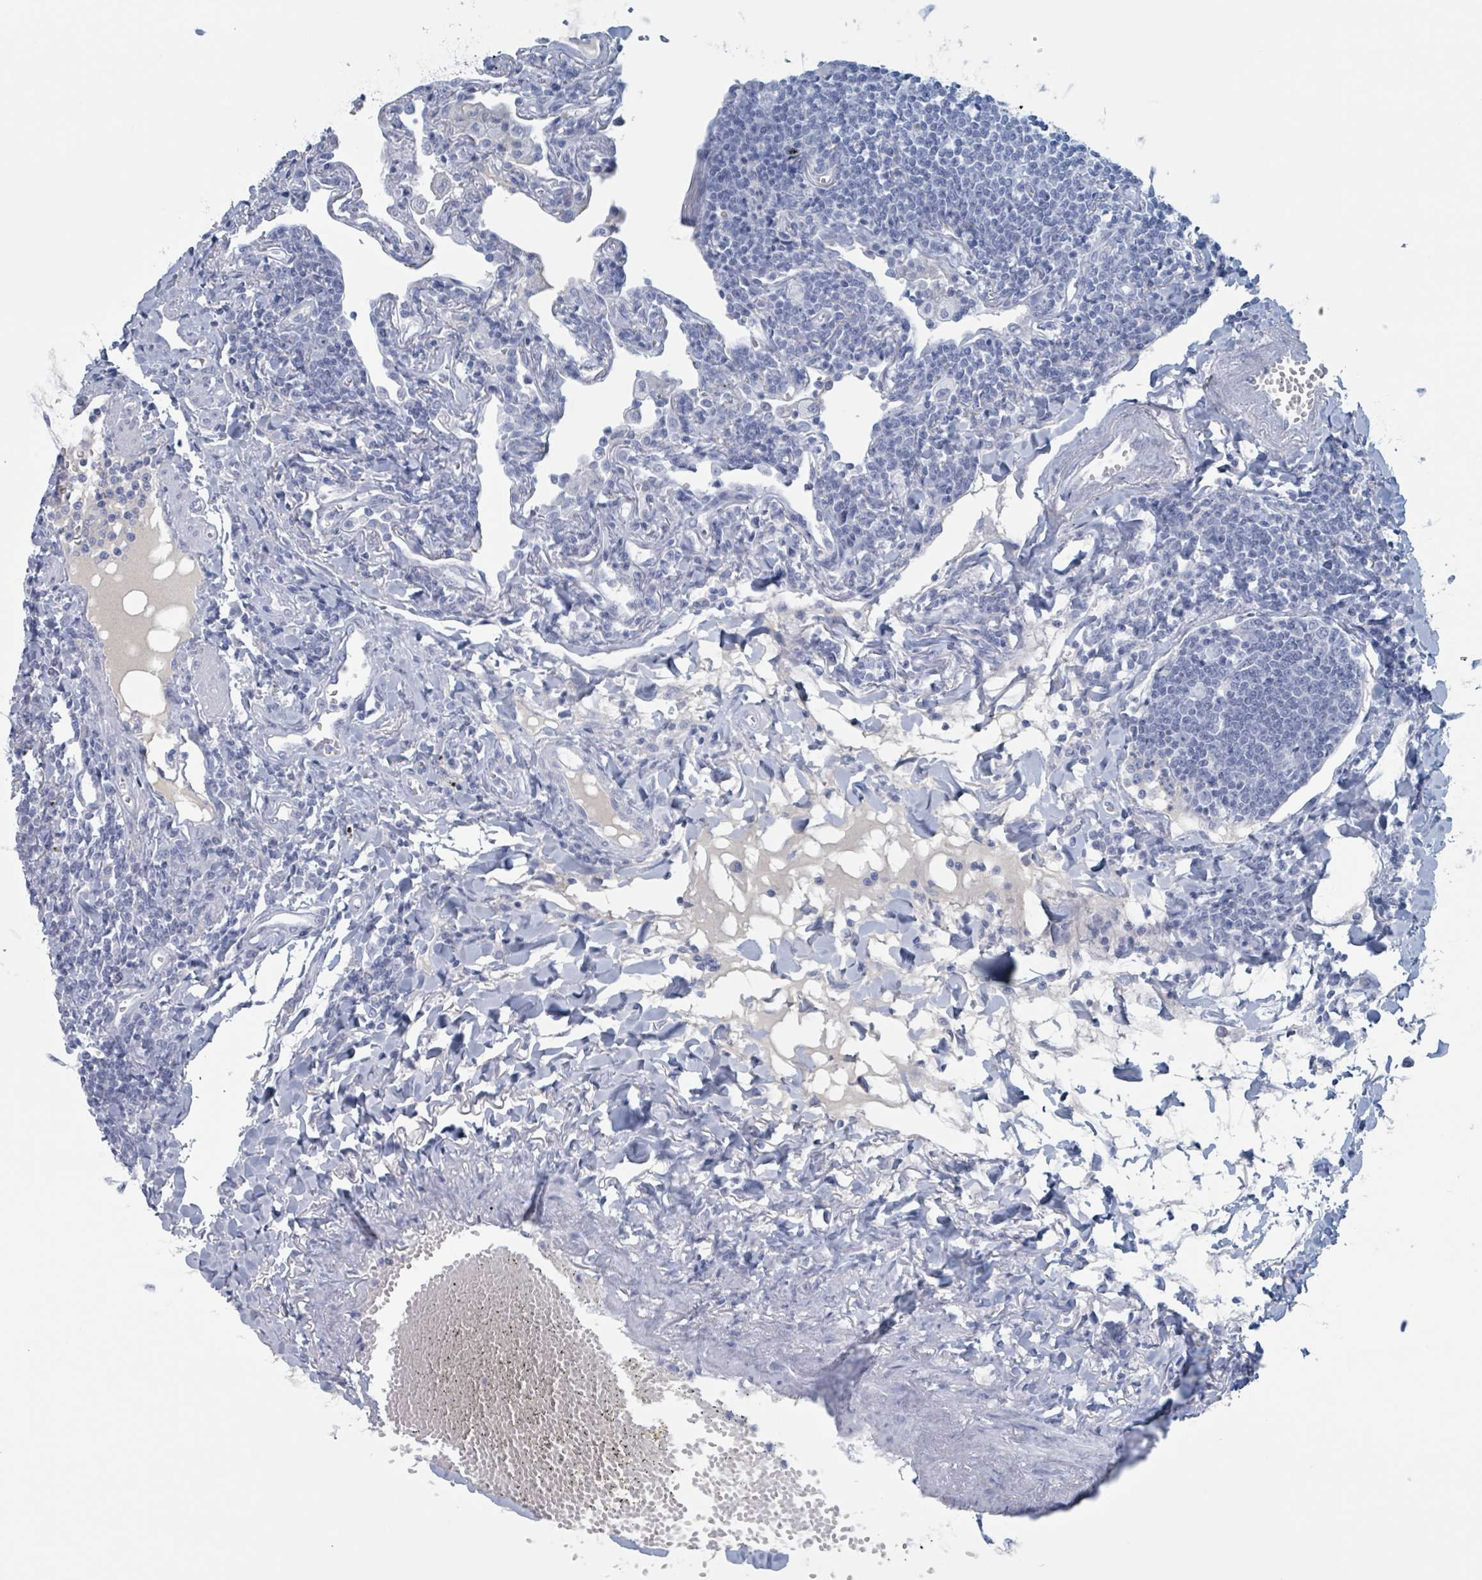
{"staining": {"intensity": "negative", "quantity": "none", "location": "none"}, "tissue": "lymphoma", "cell_type": "Tumor cells", "image_type": "cancer", "snomed": [{"axis": "morphology", "description": "Malignant lymphoma, non-Hodgkin's type, Low grade"}, {"axis": "topography", "description": "Lung"}], "caption": "The image exhibits no staining of tumor cells in low-grade malignant lymphoma, non-Hodgkin's type.", "gene": "KLK4", "patient": {"sex": "female", "age": 71}}